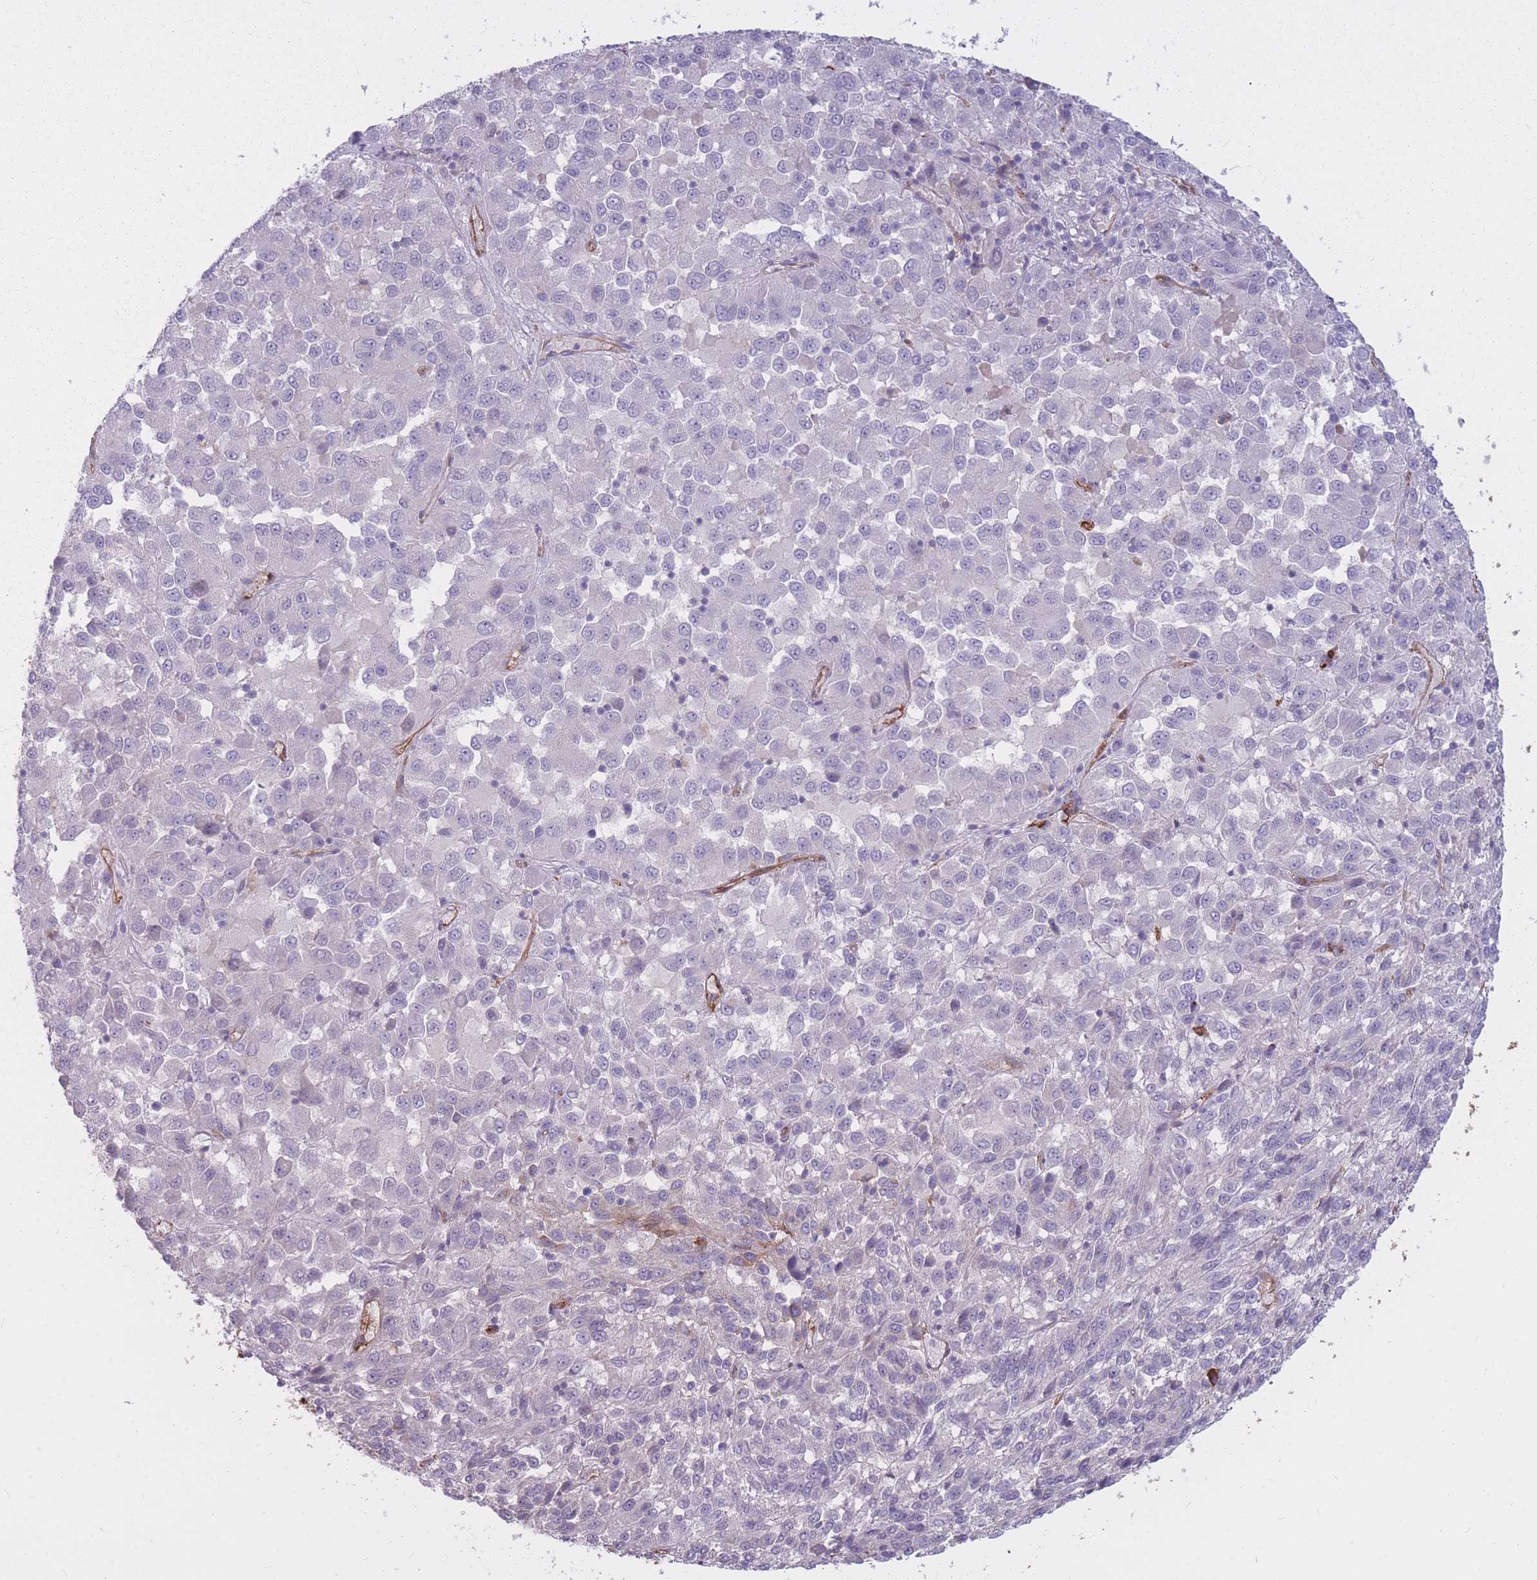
{"staining": {"intensity": "negative", "quantity": "none", "location": "none"}, "tissue": "melanoma", "cell_type": "Tumor cells", "image_type": "cancer", "snomed": [{"axis": "morphology", "description": "Malignant melanoma, Metastatic site"}, {"axis": "topography", "description": "Lung"}], "caption": "This is an immunohistochemistry (IHC) micrograph of human malignant melanoma (metastatic site). There is no positivity in tumor cells.", "gene": "GNA11", "patient": {"sex": "male", "age": 64}}